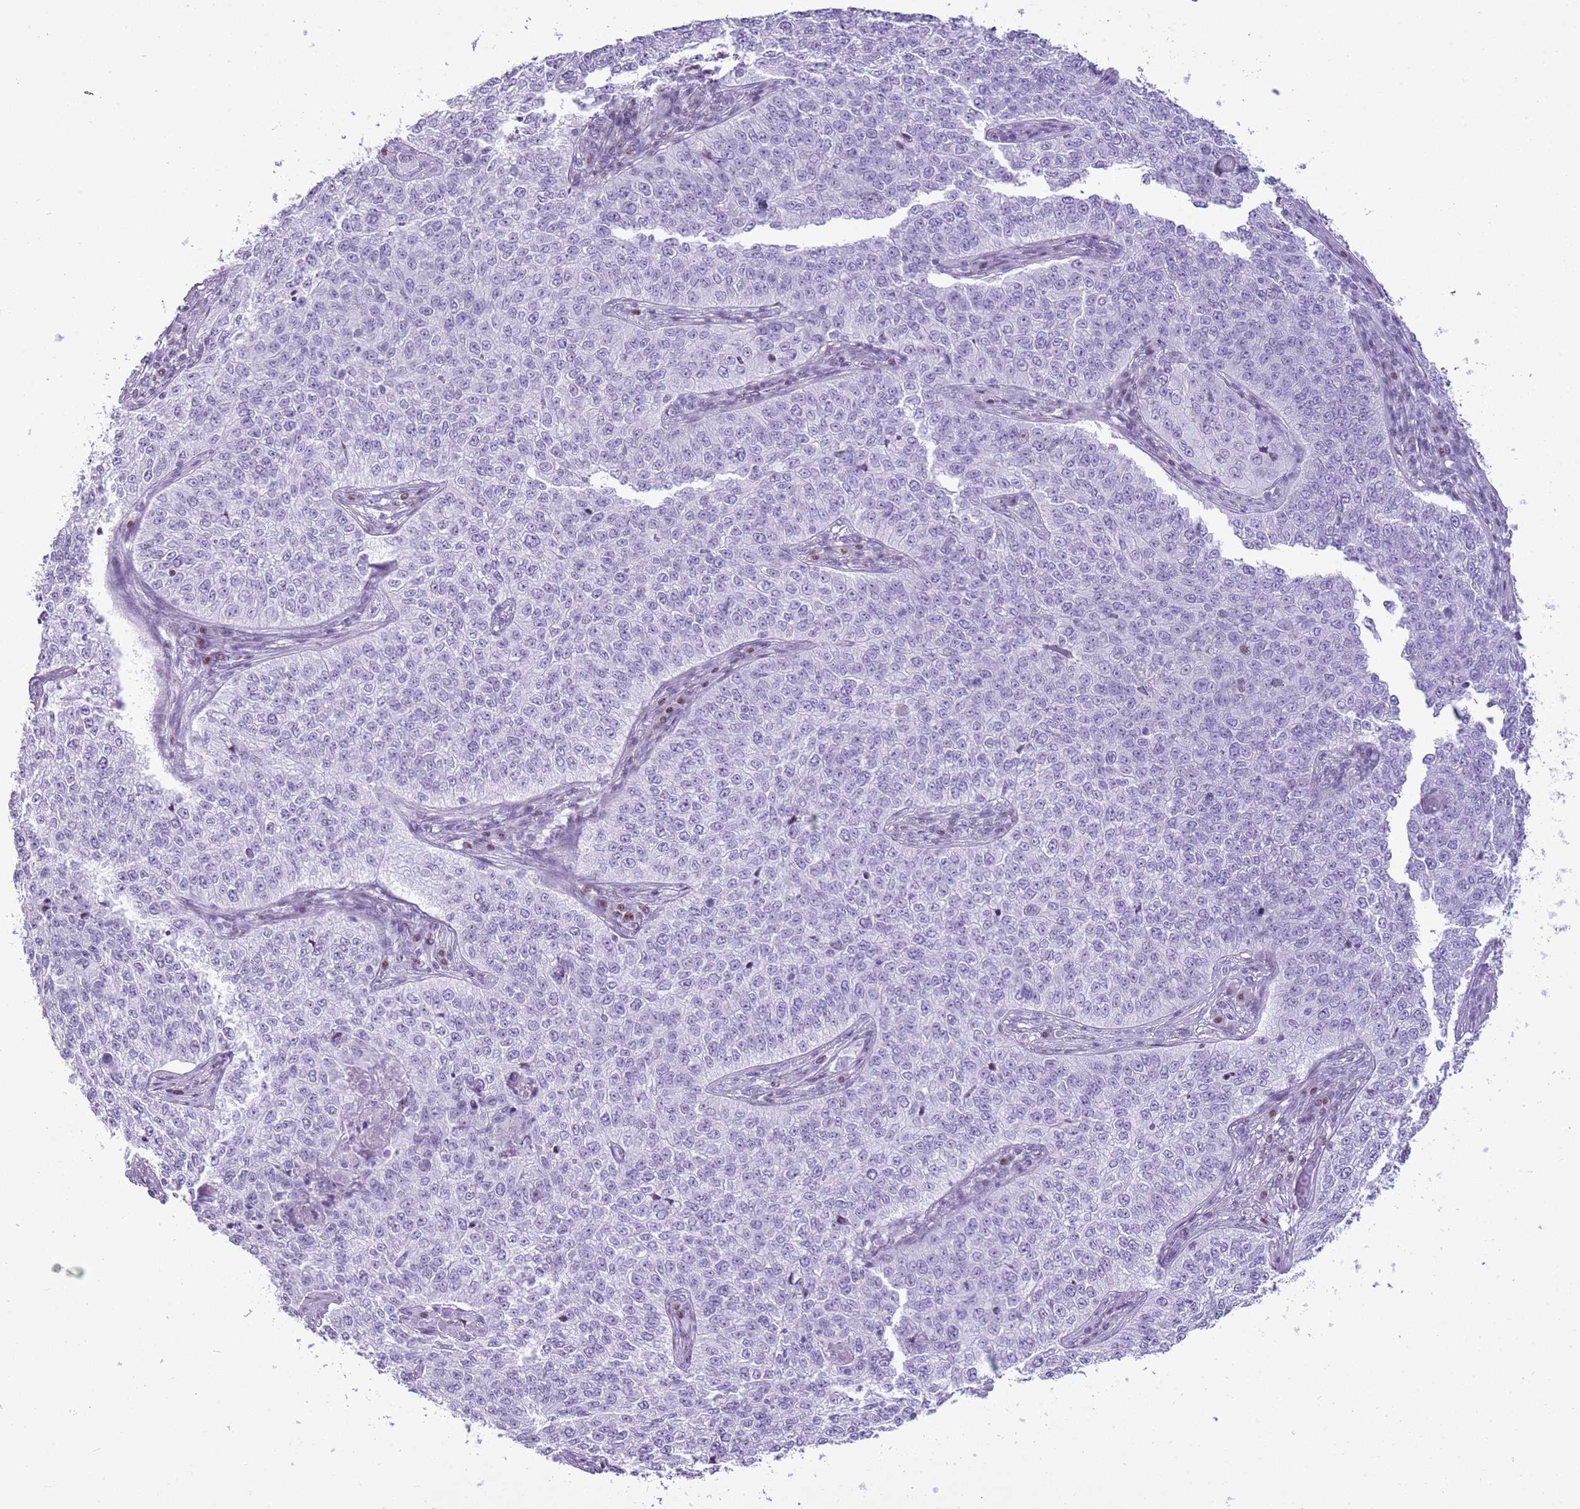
{"staining": {"intensity": "negative", "quantity": "none", "location": "none"}, "tissue": "cervical cancer", "cell_type": "Tumor cells", "image_type": "cancer", "snomed": [{"axis": "morphology", "description": "Squamous cell carcinoma, NOS"}, {"axis": "topography", "description": "Cervix"}], "caption": "DAB (3,3'-diaminobenzidine) immunohistochemical staining of human cervical cancer demonstrates no significant expression in tumor cells.", "gene": "ASIP", "patient": {"sex": "female", "age": 35}}